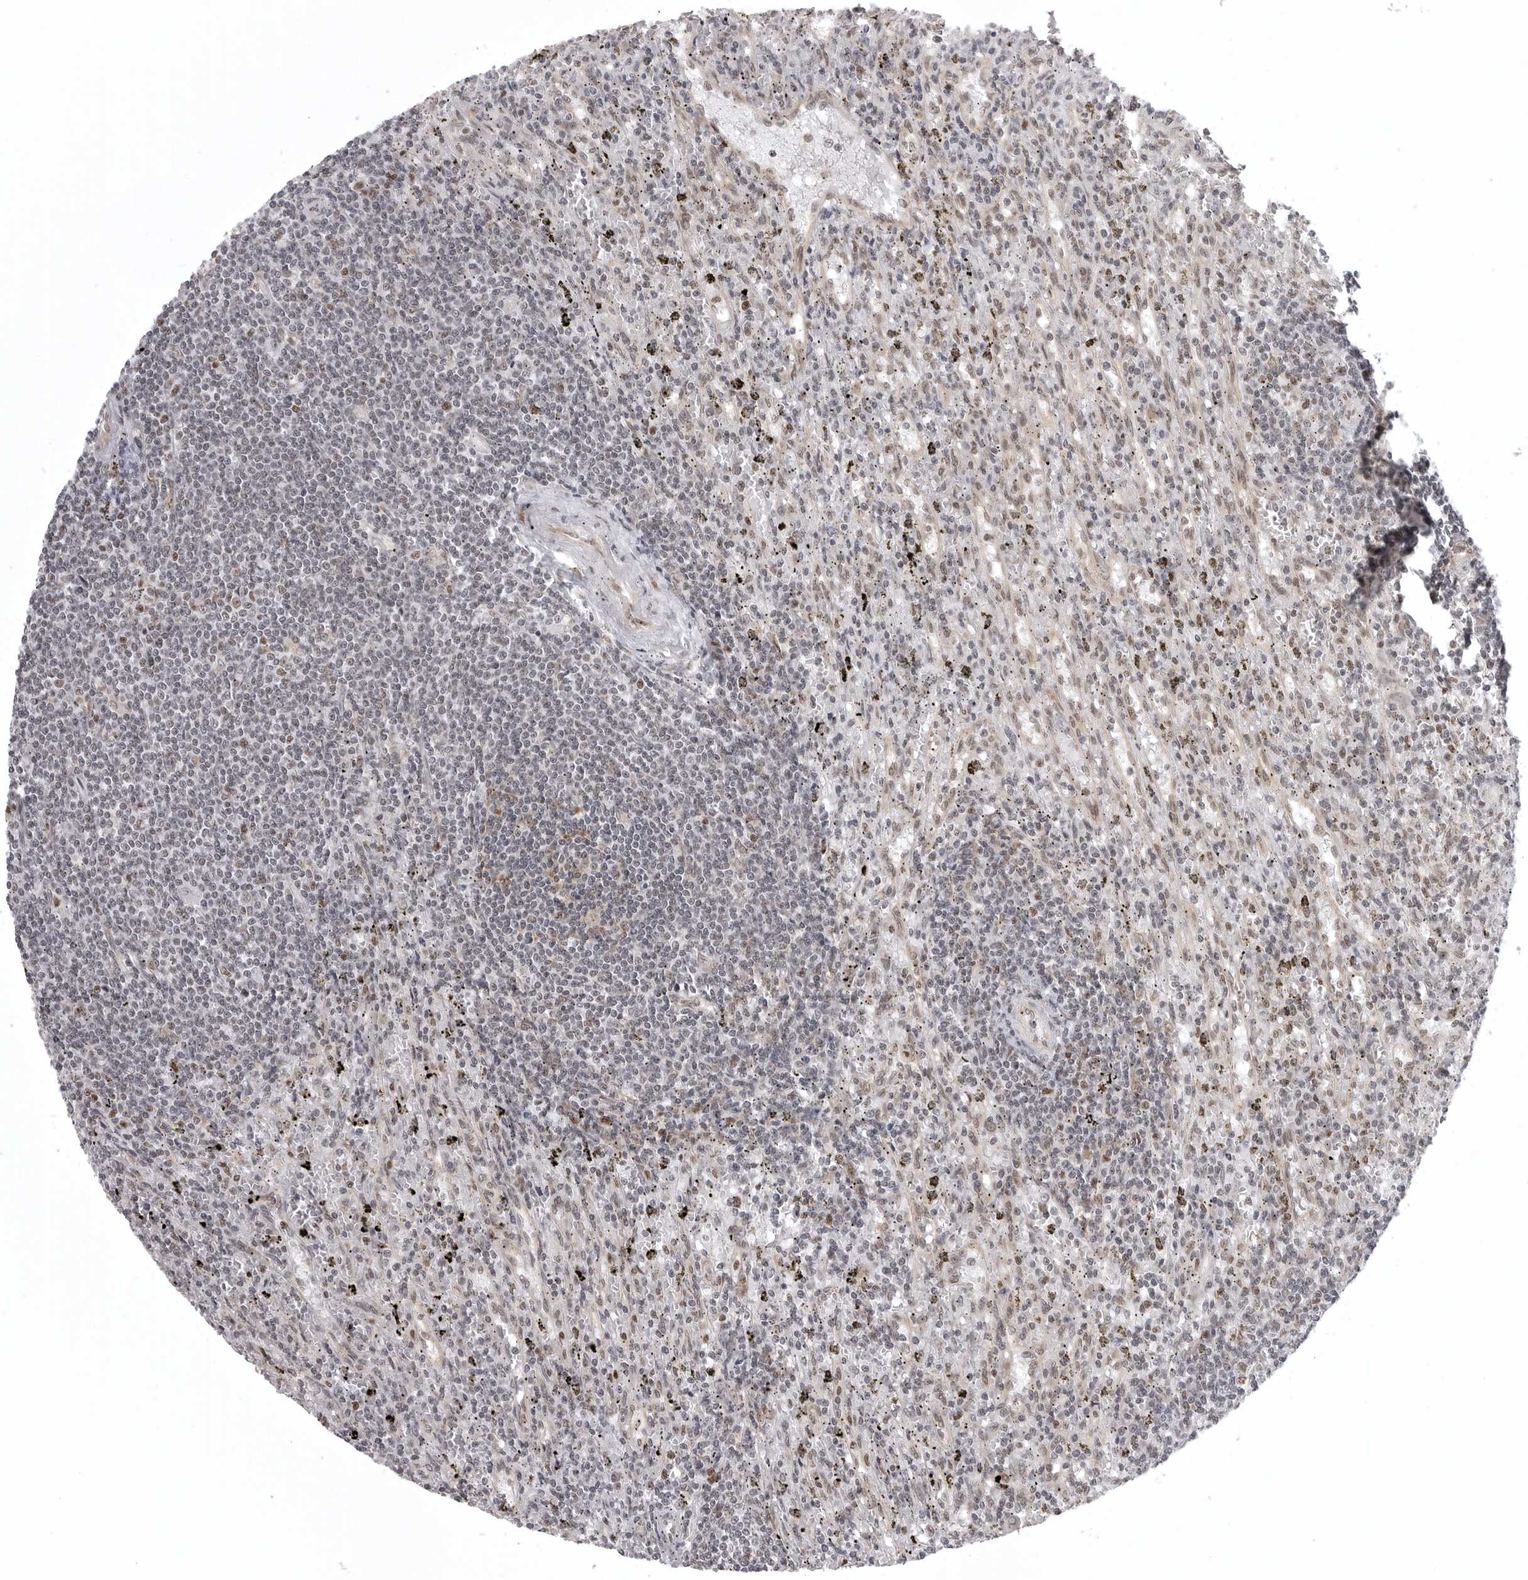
{"staining": {"intensity": "negative", "quantity": "none", "location": "none"}, "tissue": "lymphoma", "cell_type": "Tumor cells", "image_type": "cancer", "snomed": [{"axis": "morphology", "description": "Malignant lymphoma, non-Hodgkin's type, Low grade"}, {"axis": "topography", "description": "Spleen"}], "caption": "There is no significant expression in tumor cells of lymphoma.", "gene": "PRDM10", "patient": {"sex": "male", "age": 76}}